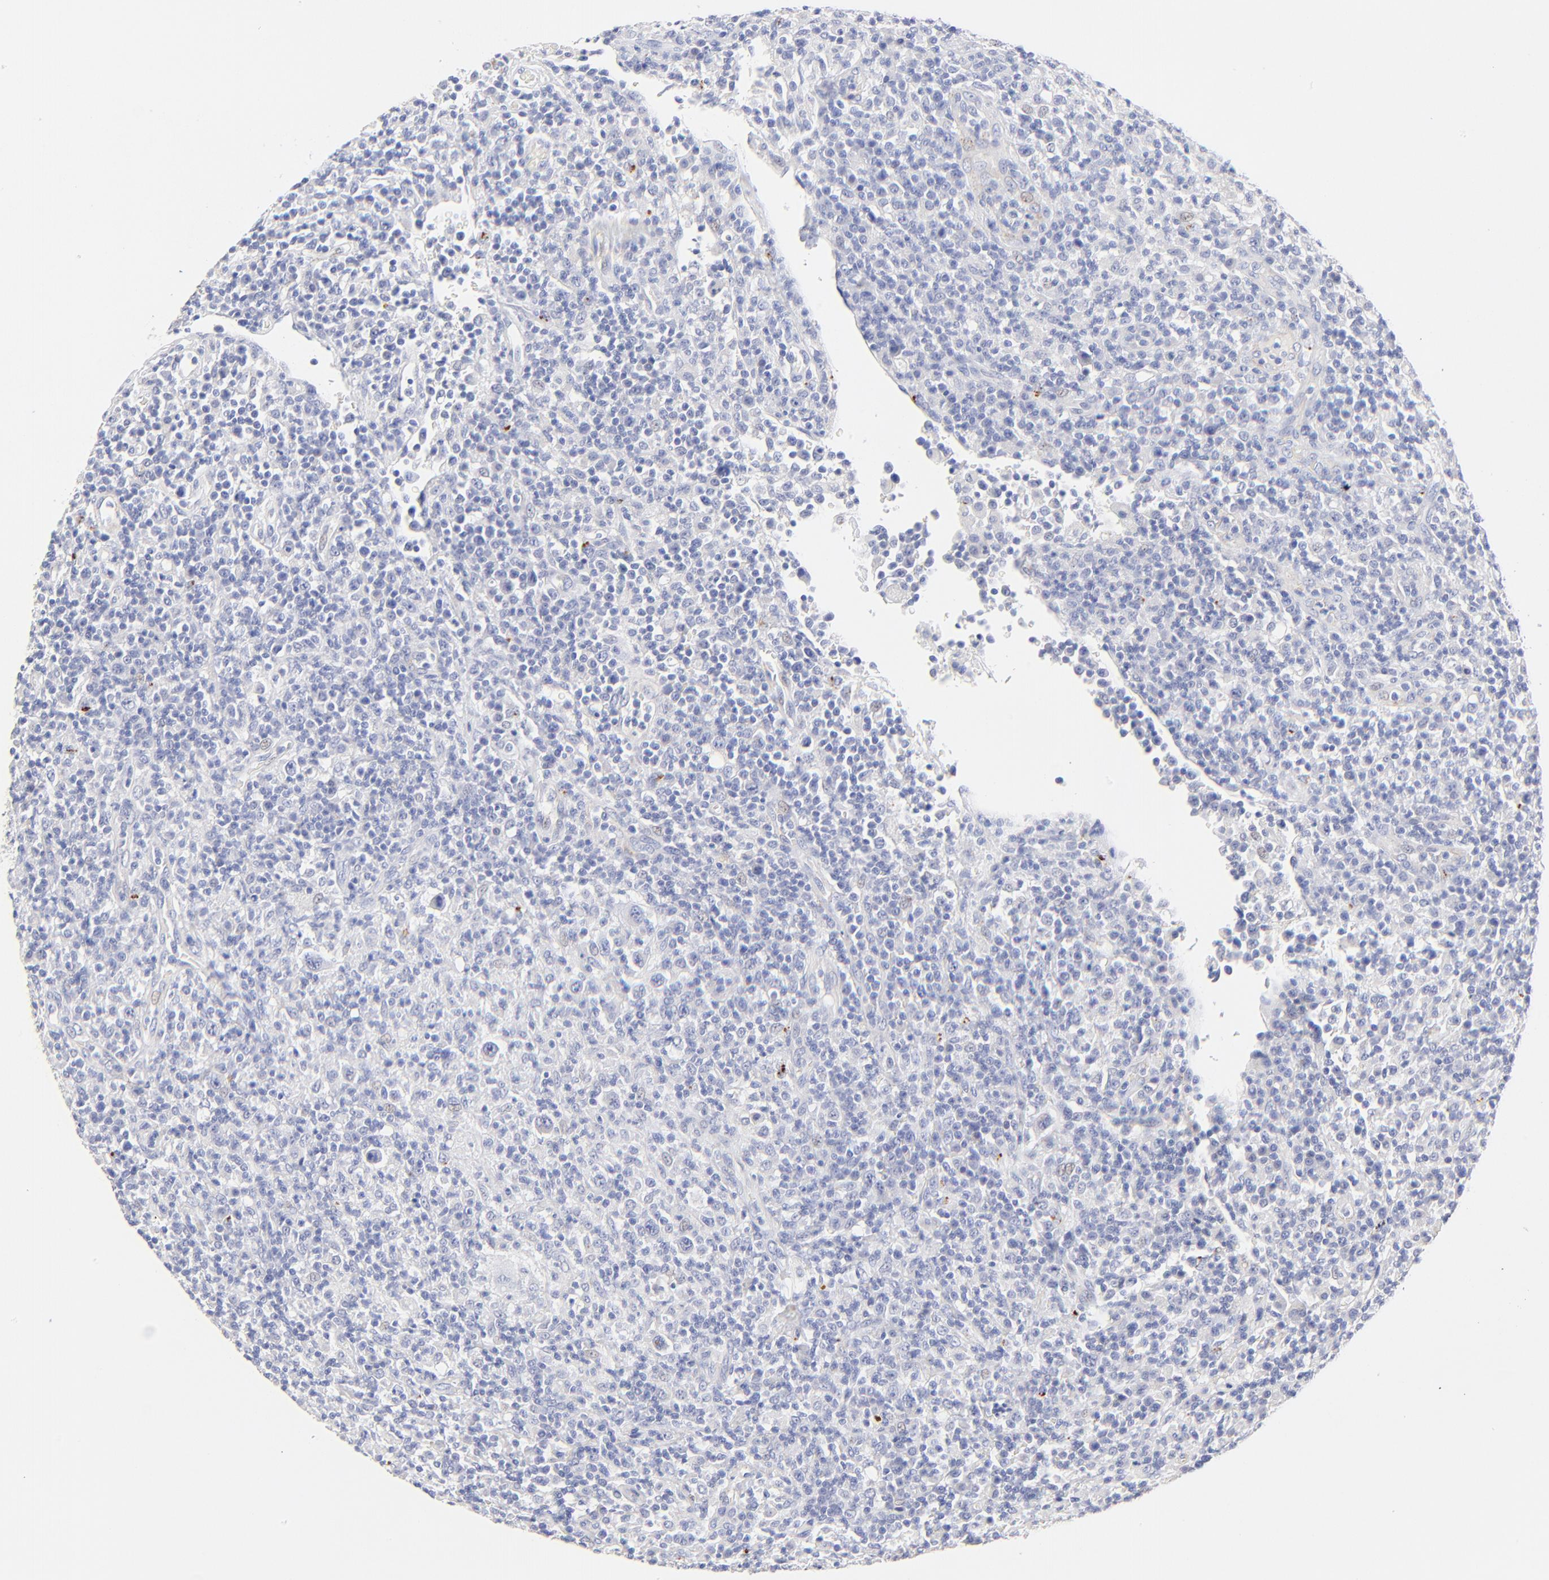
{"staining": {"intensity": "negative", "quantity": "none", "location": "none"}, "tissue": "lymphoma", "cell_type": "Tumor cells", "image_type": "cancer", "snomed": [{"axis": "morphology", "description": "Hodgkin's disease, NOS"}, {"axis": "topography", "description": "Lymph node"}], "caption": "The micrograph exhibits no staining of tumor cells in Hodgkin's disease. (Immunohistochemistry, brightfield microscopy, high magnification).", "gene": "SULT4A1", "patient": {"sex": "male", "age": 65}}